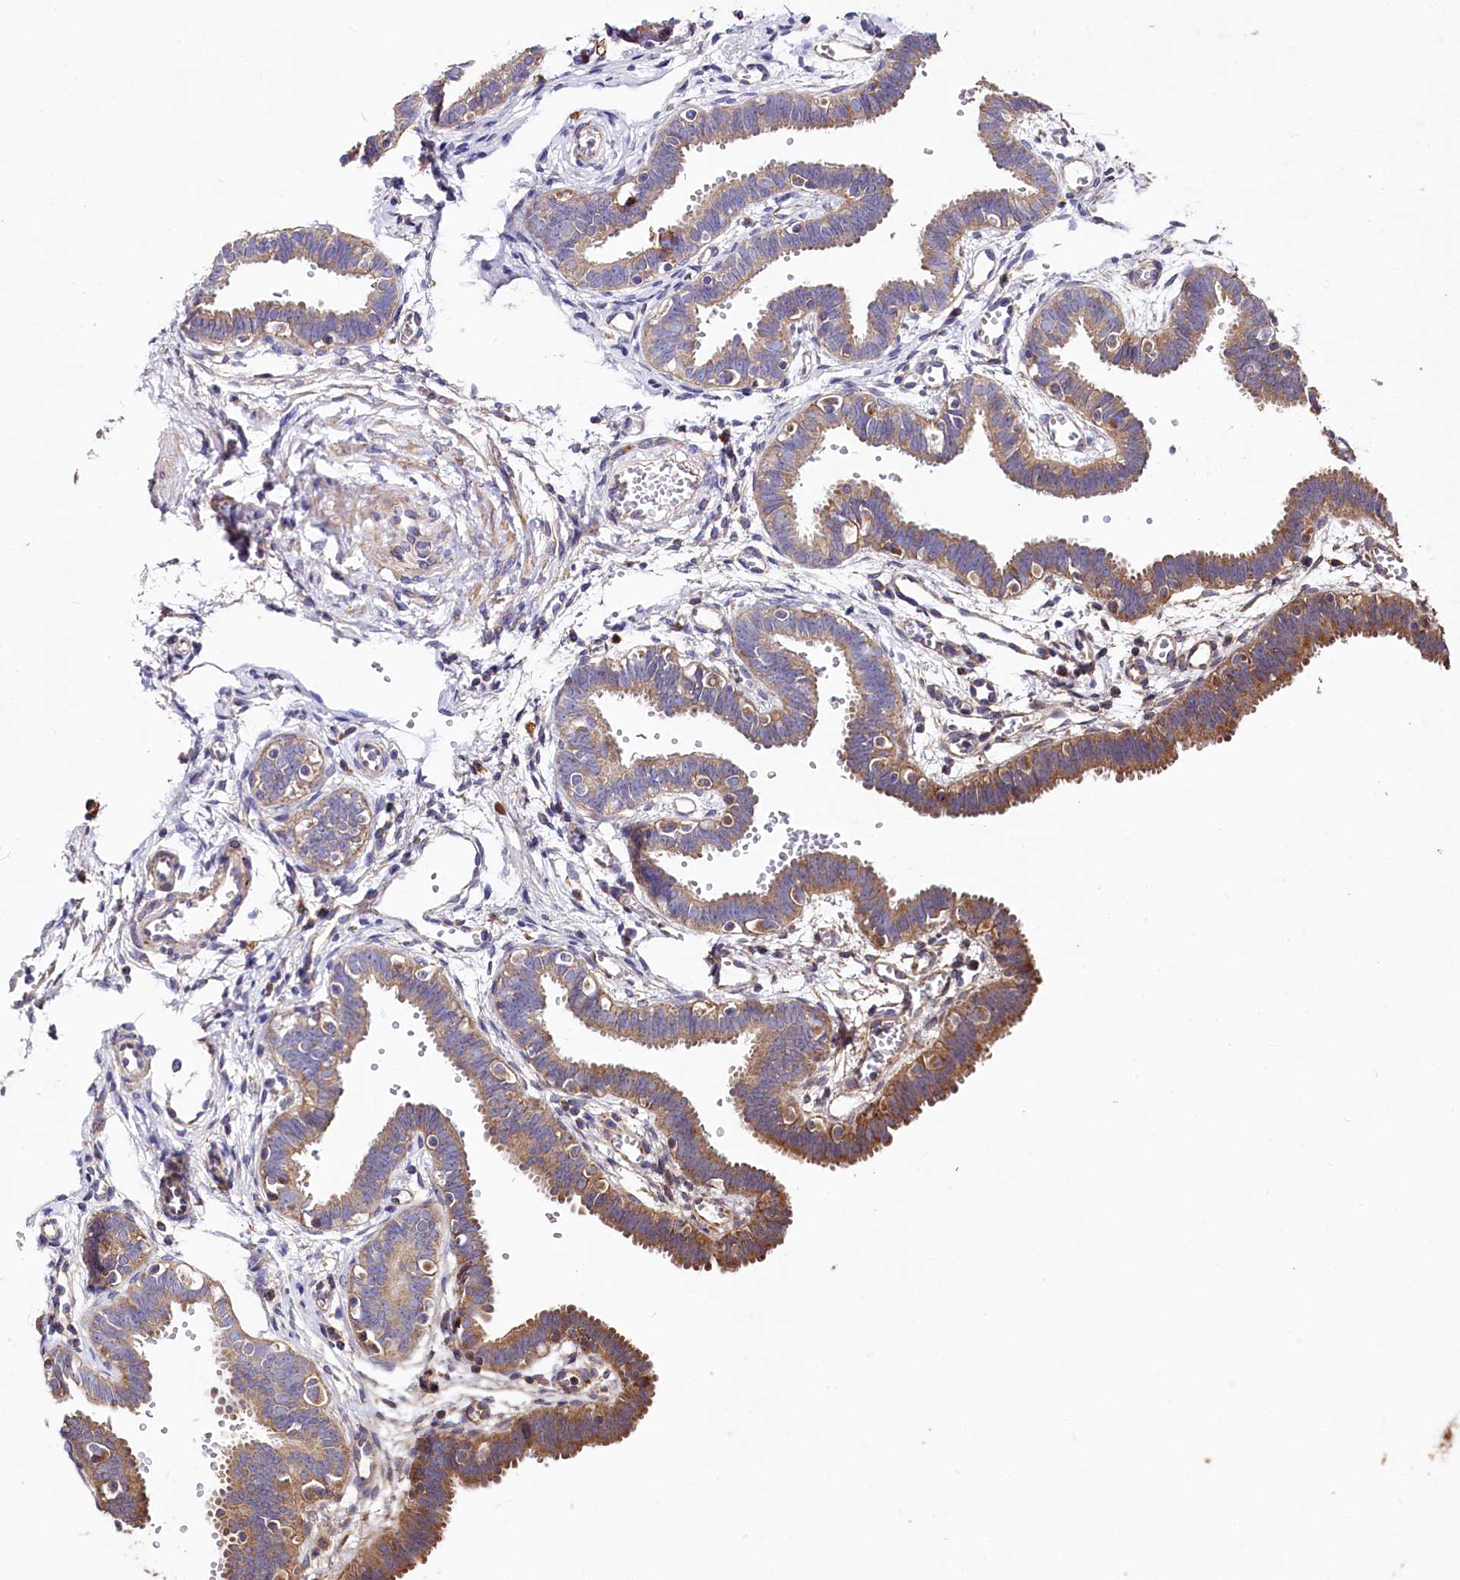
{"staining": {"intensity": "moderate", "quantity": ">75%", "location": "cytoplasmic/membranous"}, "tissue": "fallopian tube", "cell_type": "Glandular cells", "image_type": "normal", "snomed": [{"axis": "morphology", "description": "Normal tissue, NOS"}, {"axis": "topography", "description": "Fallopian tube"}, {"axis": "topography", "description": "Placenta"}], "caption": "High-power microscopy captured an IHC image of benign fallopian tube, revealing moderate cytoplasmic/membranous staining in about >75% of glandular cells. The protein of interest is shown in brown color, while the nuclei are stained blue.", "gene": "SPRYD3", "patient": {"sex": "female", "age": 32}}